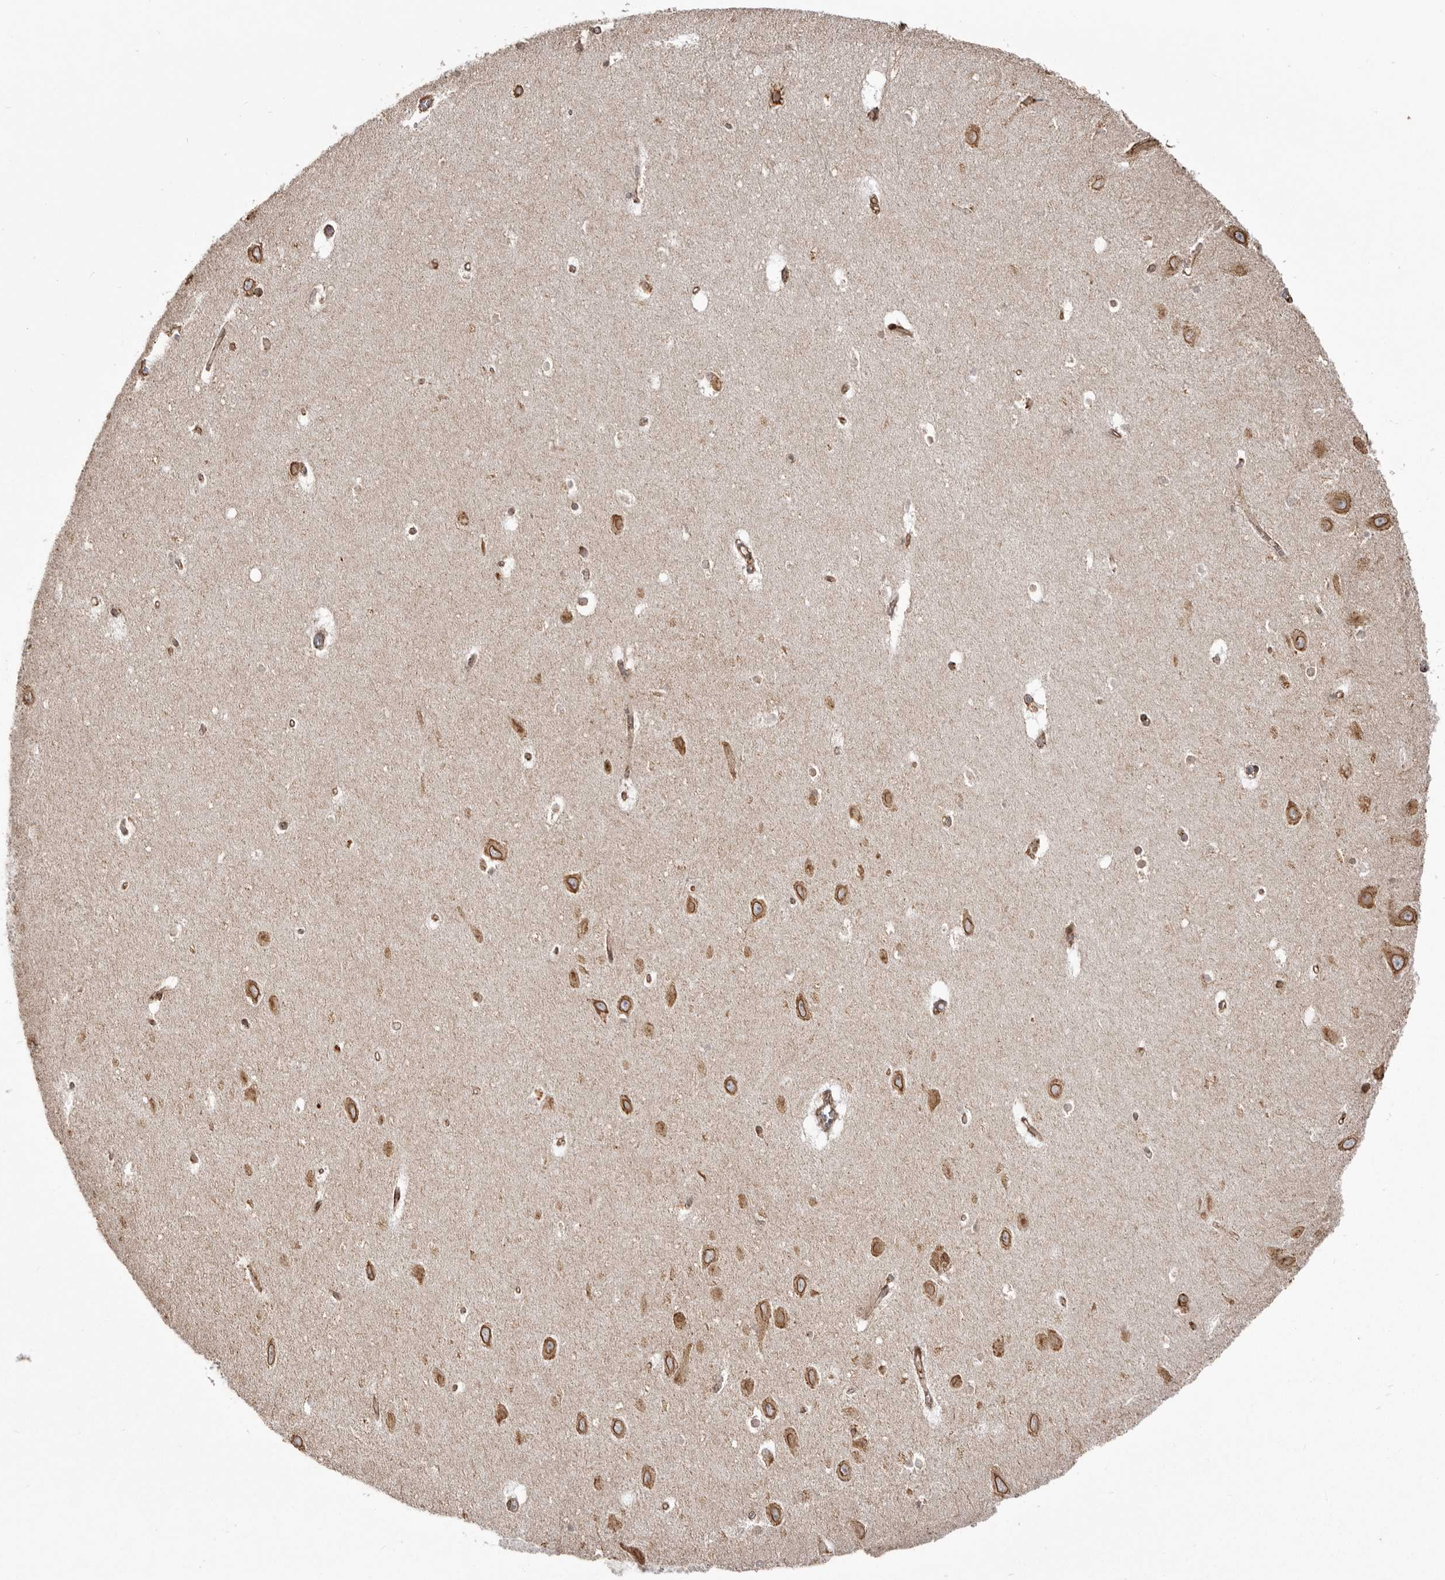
{"staining": {"intensity": "moderate", "quantity": "25%-75%", "location": "cytoplasmic/membranous"}, "tissue": "hippocampus", "cell_type": "Glial cells", "image_type": "normal", "snomed": [{"axis": "morphology", "description": "Normal tissue, NOS"}, {"axis": "topography", "description": "Hippocampus"}], "caption": "Approximately 25%-75% of glial cells in unremarkable human hippocampus reveal moderate cytoplasmic/membranous protein staining as visualized by brown immunohistochemical staining.", "gene": "NUP43", "patient": {"sex": "female", "age": 64}}